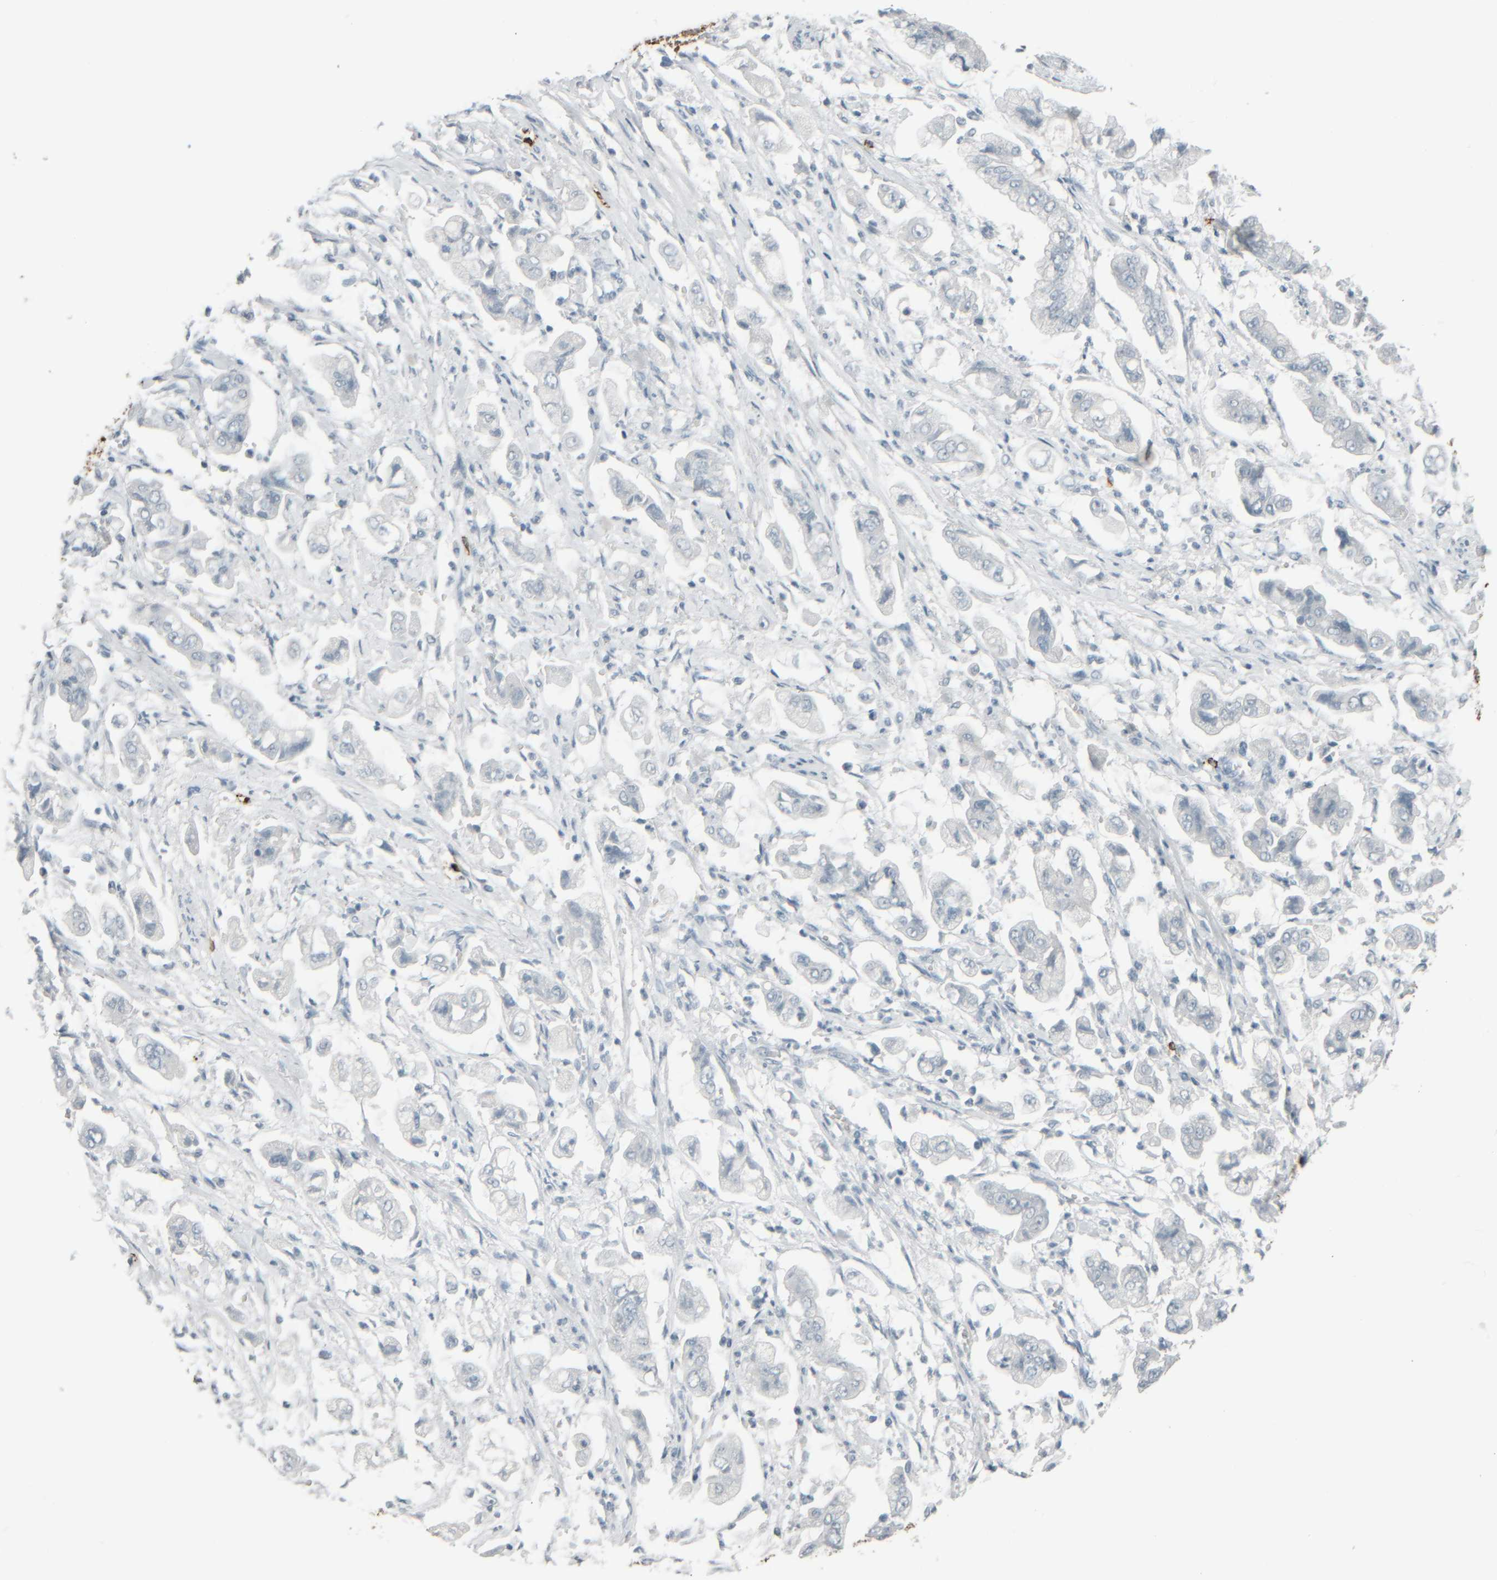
{"staining": {"intensity": "negative", "quantity": "none", "location": "none"}, "tissue": "stomach cancer", "cell_type": "Tumor cells", "image_type": "cancer", "snomed": [{"axis": "morphology", "description": "Adenocarcinoma, NOS"}, {"axis": "topography", "description": "Stomach"}], "caption": "The immunohistochemistry histopathology image has no significant expression in tumor cells of stomach cancer (adenocarcinoma) tissue.", "gene": "TPSAB1", "patient": {"sex": "male", "age": 62}}